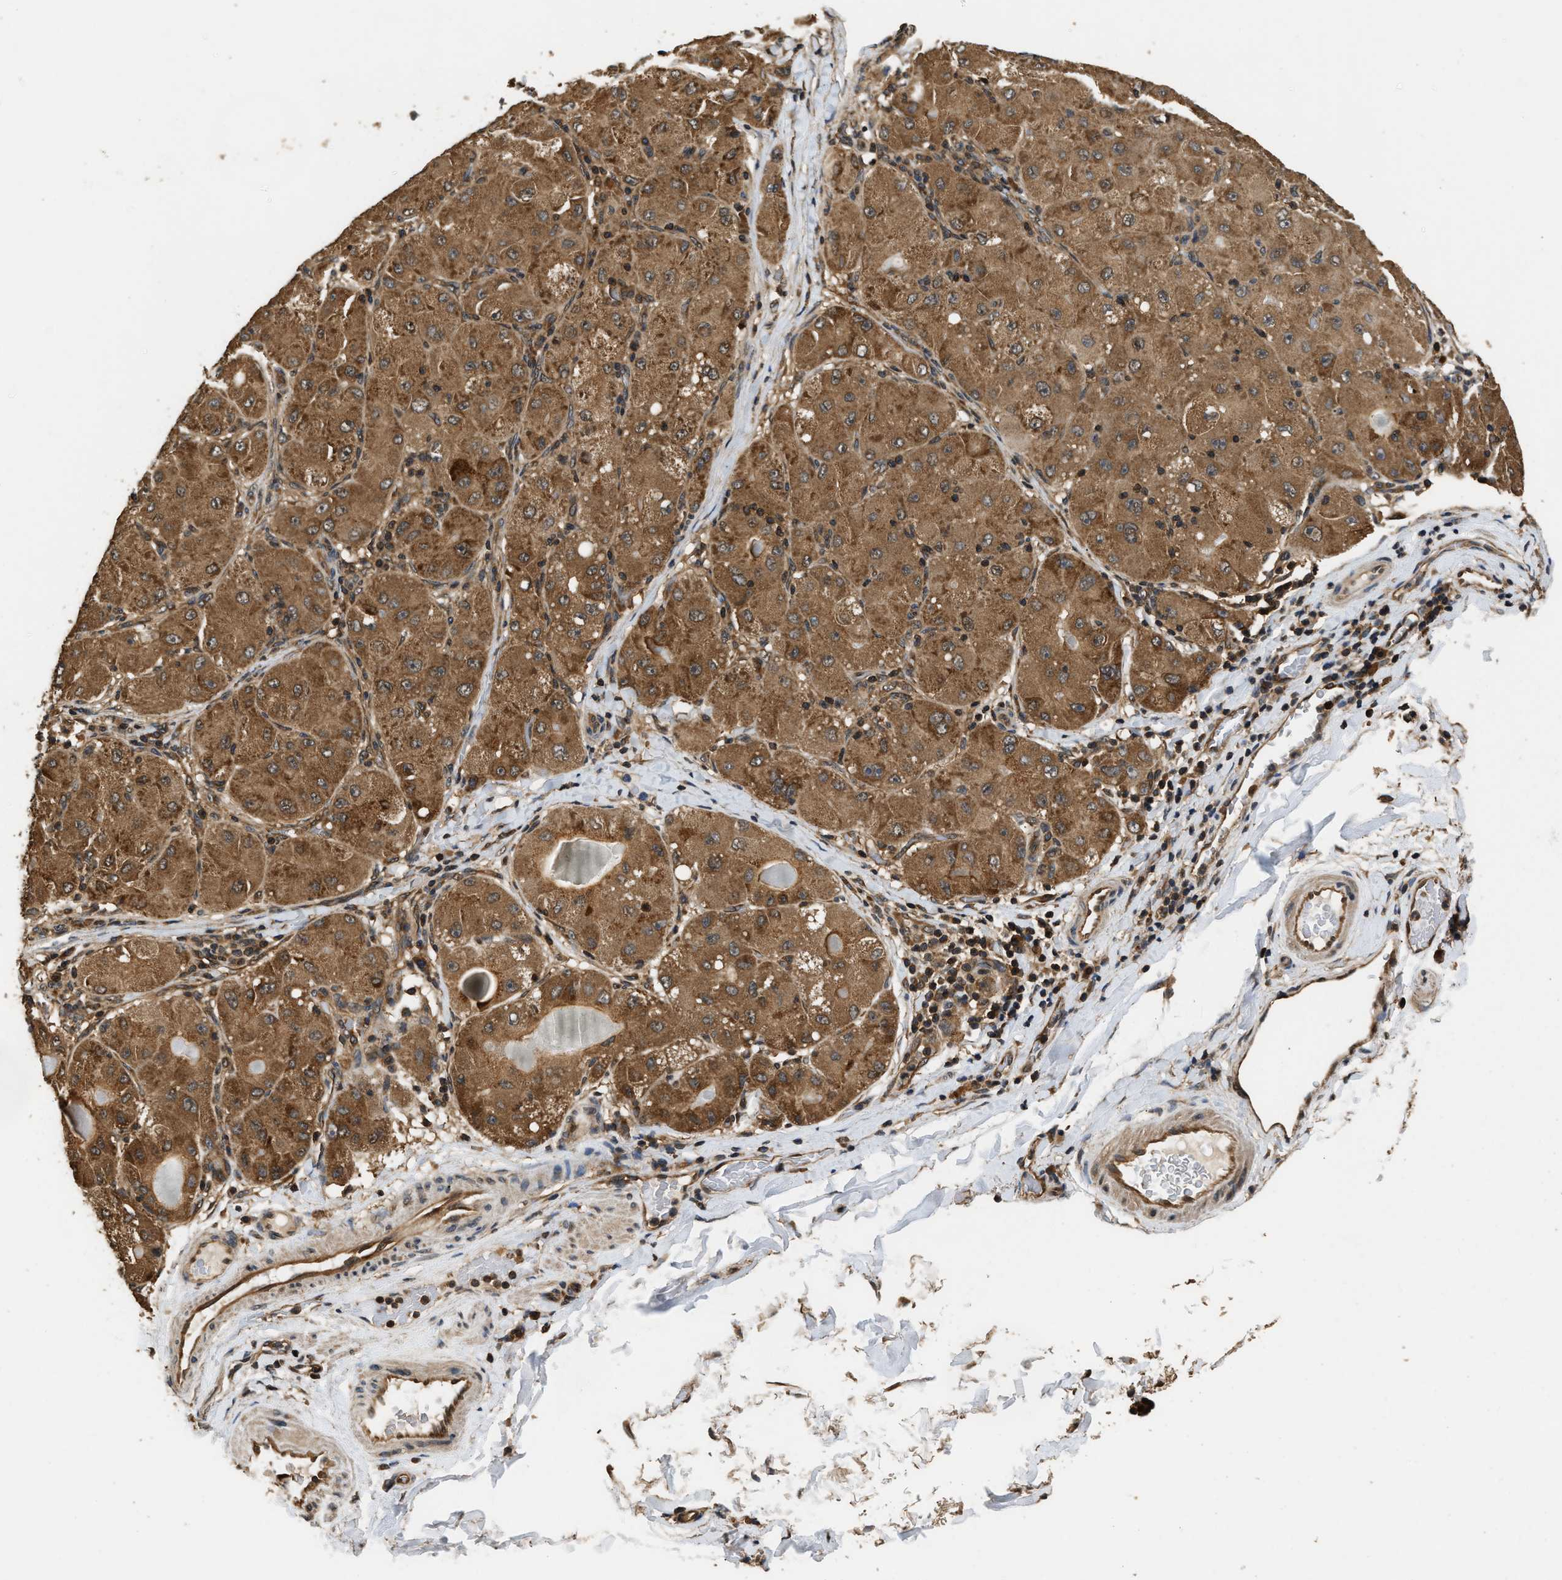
{"staining": {"intensity": "moderate", "quantity": ">75%", "location": "cytoplasmic/membranous"}, "tissue": "liver cancer", "cell_type": "Tumor cells", "image_type": "cancer", "snomed": [{"axis": "morphology", "description": "Carcinoma, Hepatocellular, NOS"}, {"axis": "topography", "description": "Liver"}], "caption": "Human hepatocellular carcinoma (liver) stained for a protein (brown) reveals moderate cytoplasmic/membranous positive positivity in approximately >75% of tumor cells.", "gene": "DNAJC2", "patient": {"sex": "male", "age": 80}}